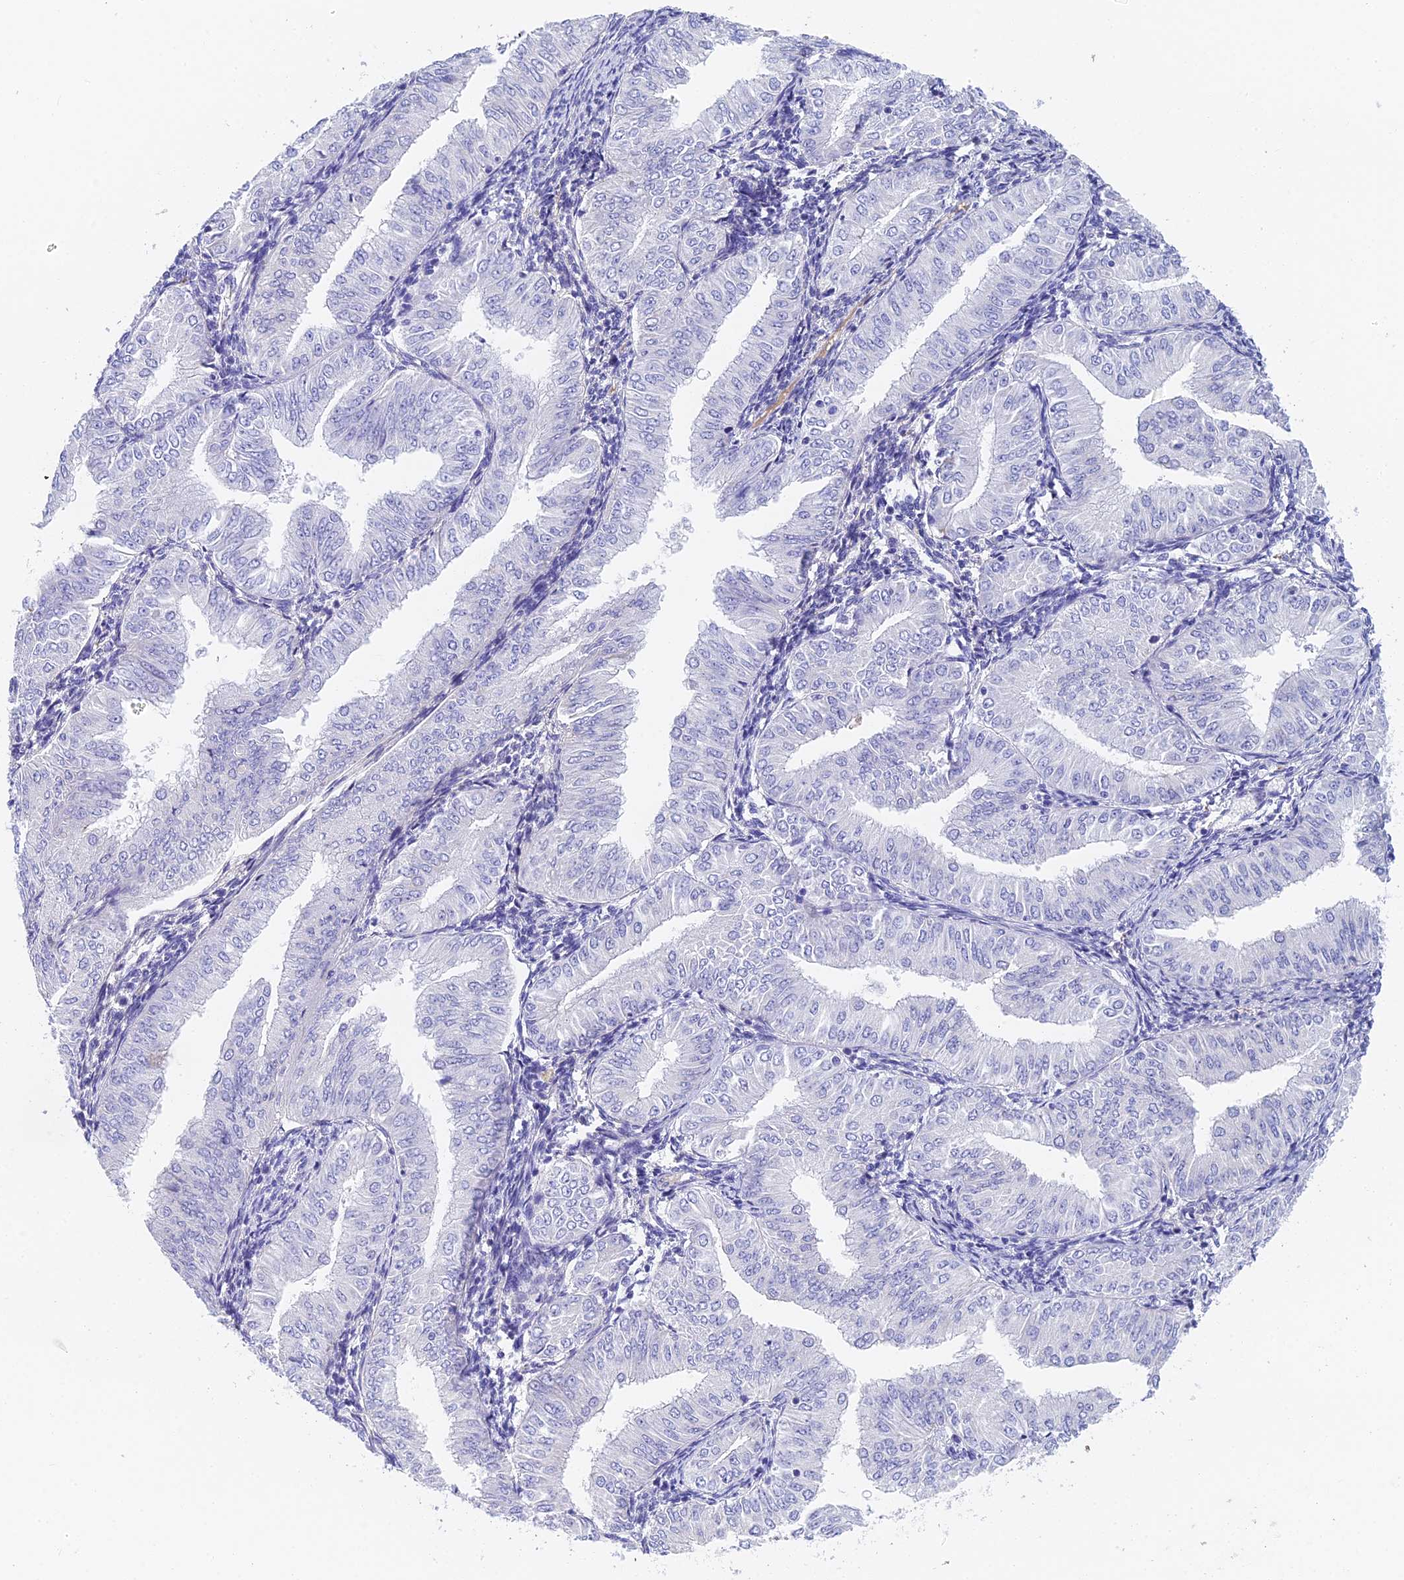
{"staining": {"intensity": "negative", "quantity": "none", "location": "none"}, "tissue": "endometrial cancer", "cell_type": "Tumor cells", "image_type": "cancer", "snomed": [{"axis": "morphology", "description": "Normal tissue, NOS"}, {"axis": "morphology", "description": "Adenocarcinoma, NOS"}, {"axis": "topography", "description": "Endometrium"}], "caption": "Adenocarcinoma (endometrial) stained for a protein using immunohistochemistry (IHC) displays no staining tumor cells.", "gene": "ADAMTS13", "patient": {"sex": "female", "age": 53}}